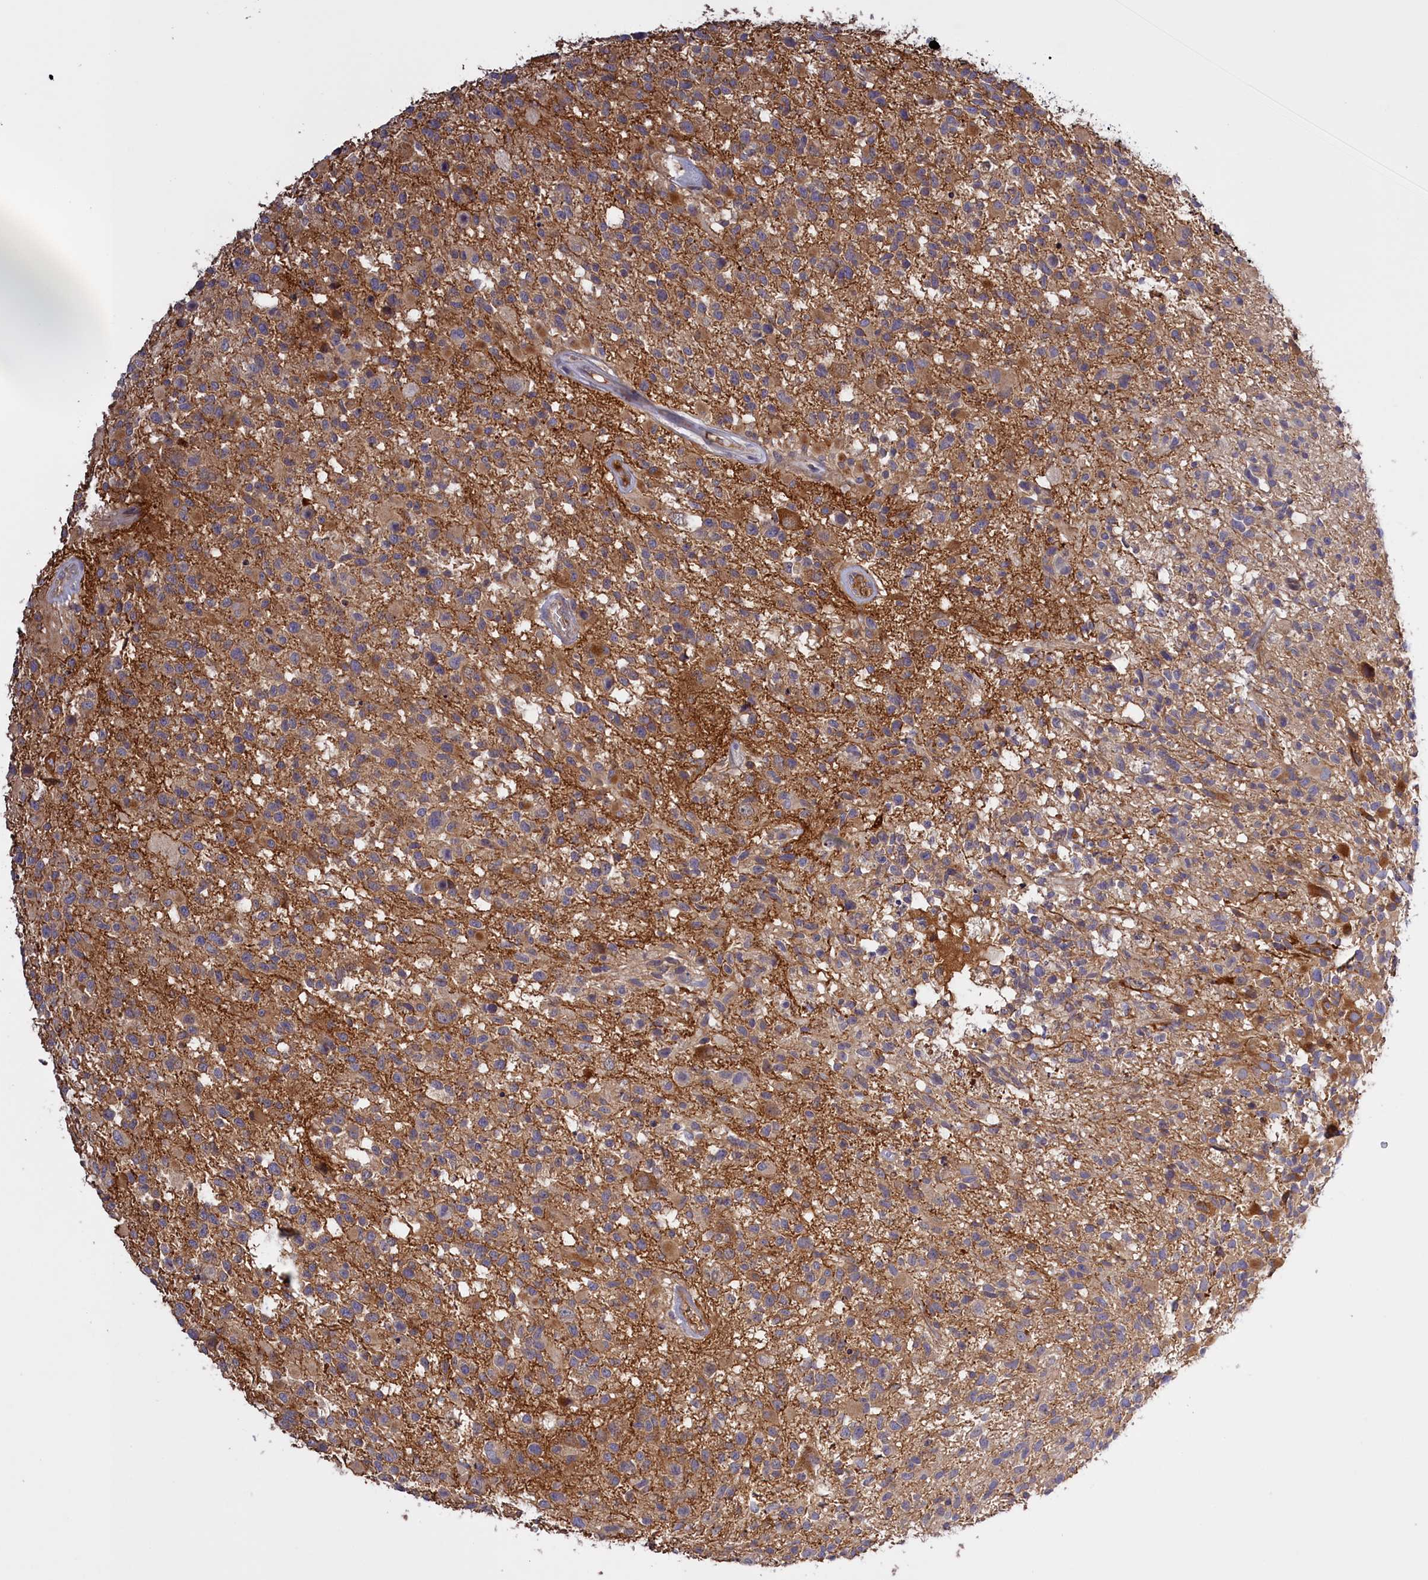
{"staining": {"intensity": "negative", "quantity": "none", "location": "none"}, "tissue": "glioma", "cell_type": "Tumor cells", "image_type": "cancer", "snomed": [{"axis": "morphology", "description": "Glioma, malignant, High grade"}, {"axis": "morphology", "description": "Glioblastoma, NOS"}, {"axis": "topography", "description": "Brain"}], "caption": "Tumor cells are negative for brown protein staining in glioblastoma. (IHC, brightfield microscopy, high magnification).", "gene": "RRAD", "patient": {"sex": "male", "age": 60}}